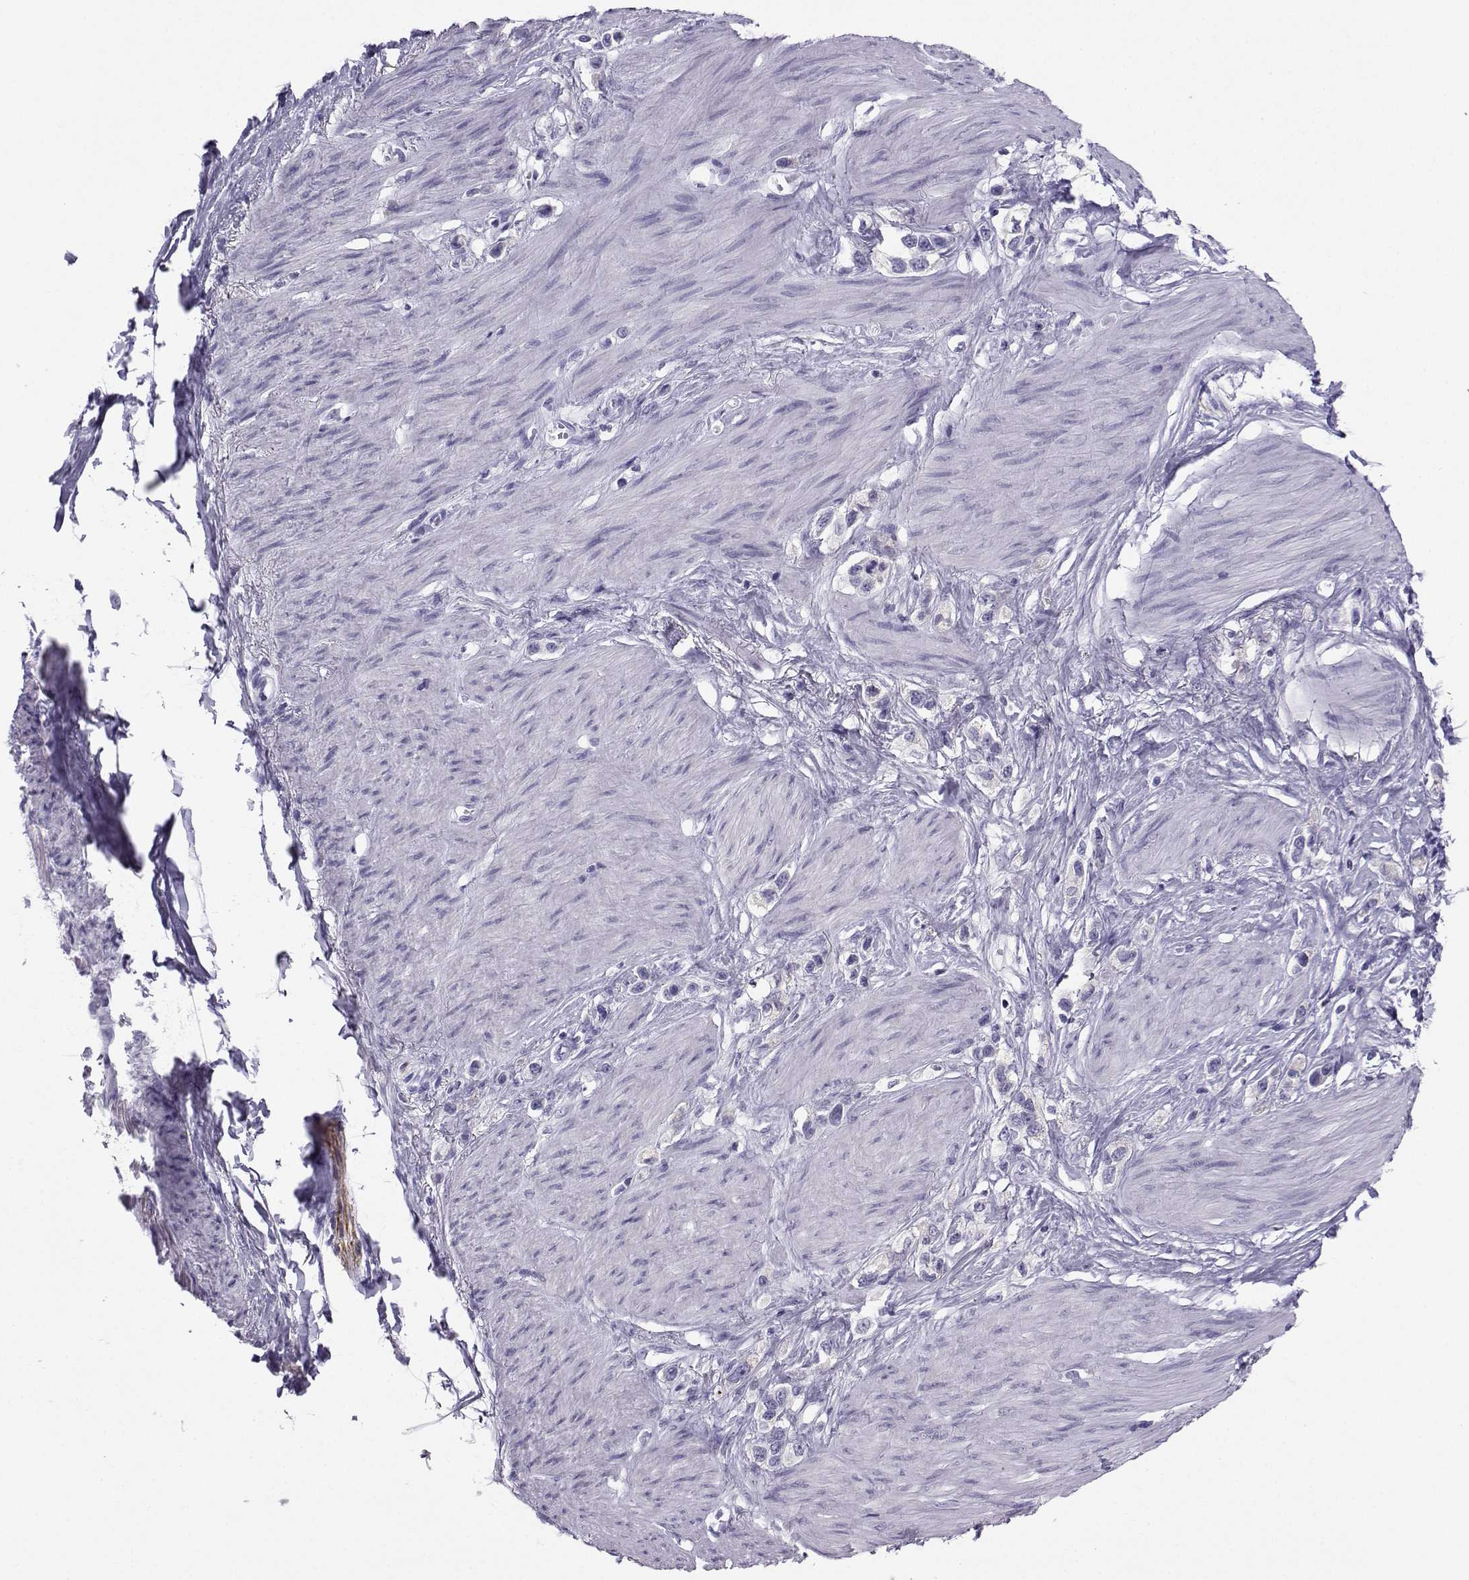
{"staining": {"intensity": "negative", "quantity": "none", "location": "none"}, "tissue": "stomach cancer", "cell_type": "Tumor cells", "image_type": "cancer", "snomed": [{"axis": "morphology", "description": "Normal tissue, NOS"}, {"axis": "morphology", "description": "Adenocarcinoma, NOS"}, {"axis": "morphology", "description": "Adenocarcinoma, High grade"}, {"axis": "topography", "description": "Stomach, upper"}, {"axis": "topography", "description": "Stomach"}], "caption": "High power microscopy image of an immunohistochemistry (IHC) image of stomach cancer (adenocarcinoma), revealing no significant positivity in tumor cells.", "gene": "NEFL", "patient": {"sex": "female", "age": 65}}